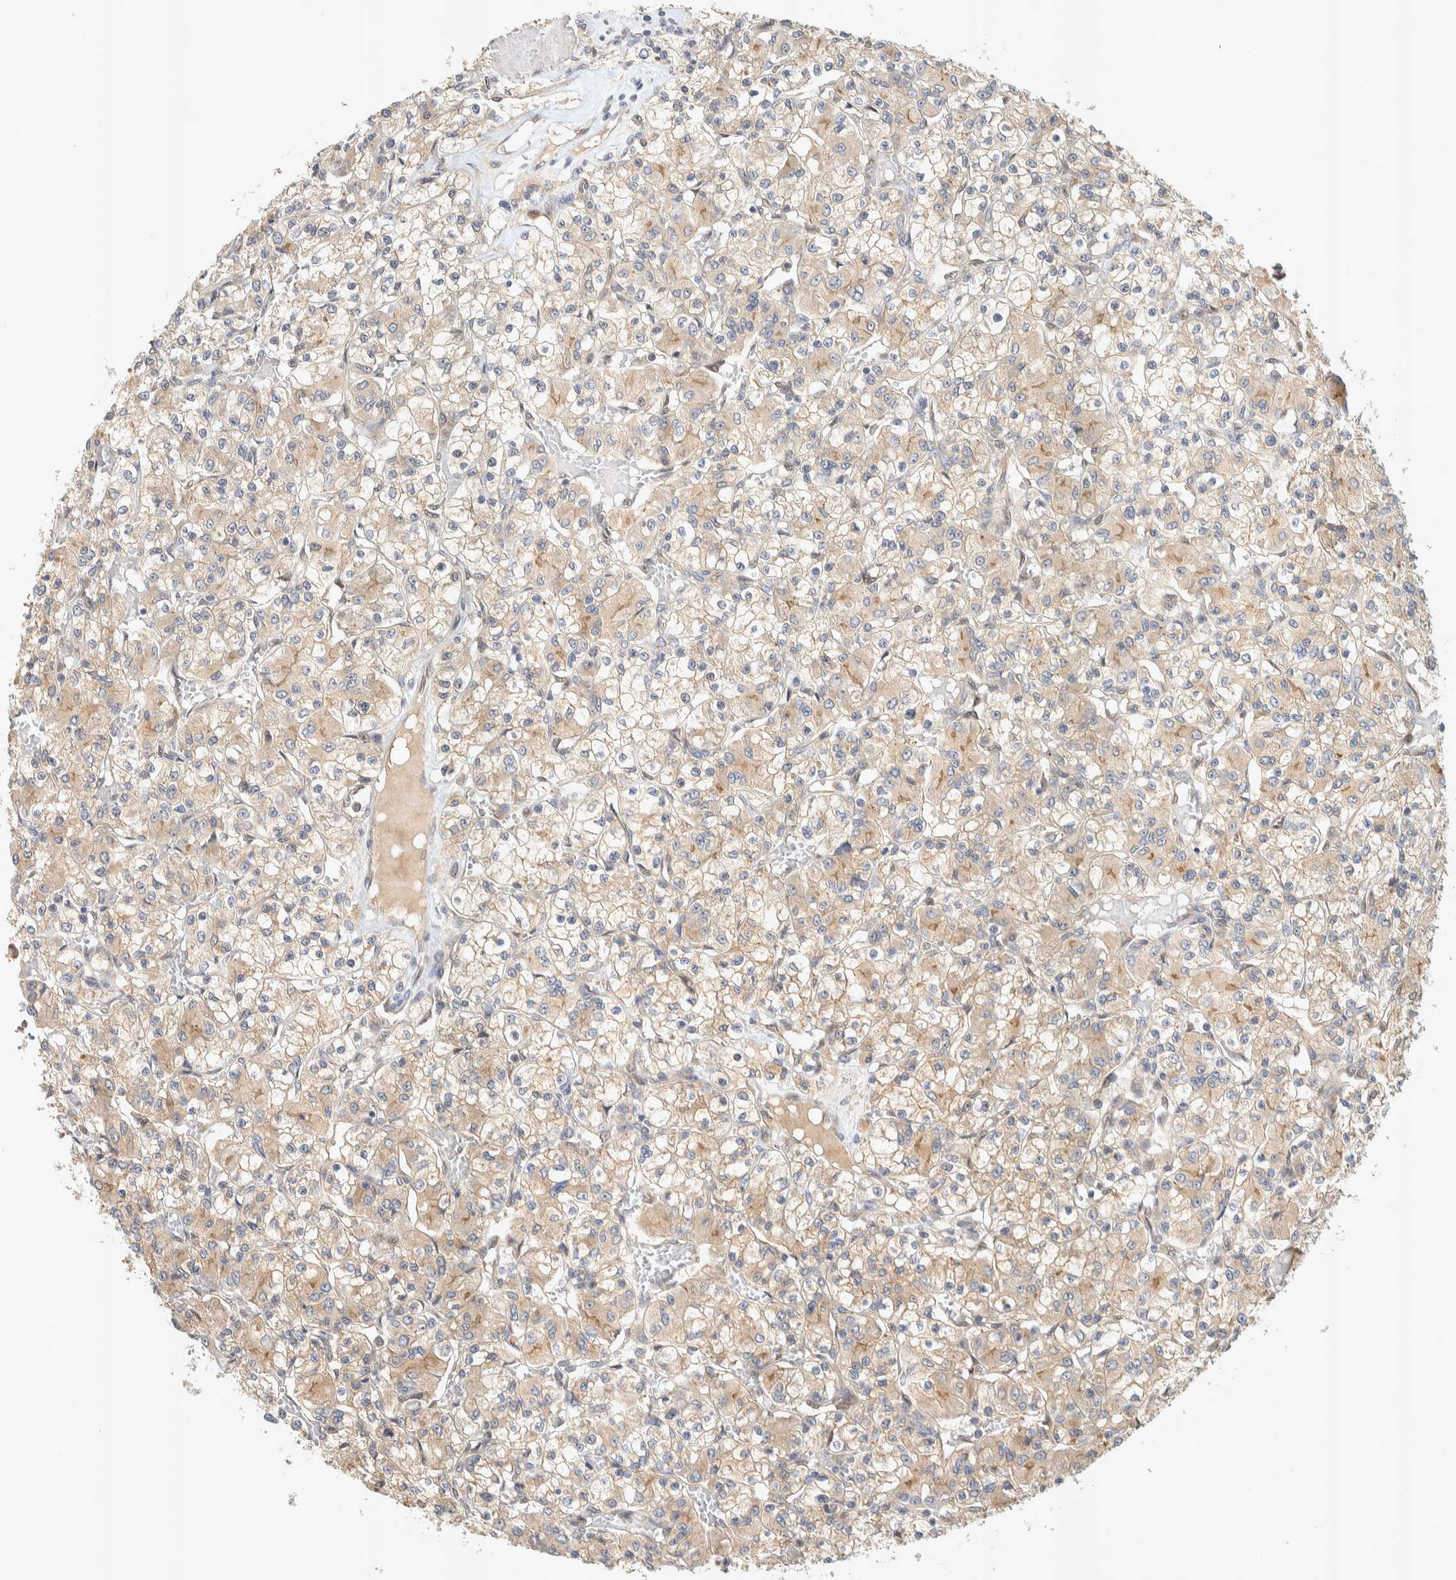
{"staining": {"intensity": "weak", "quantity": ">75%", "location": "cytoplasmic/membranous"}, "tissue": "renal cancer", "cell_type": "Tumor cells", "image_type": "cancer", "snomed": [{"axis": "morphology", "description": "Adenocarcinoma, NOS"}, {"axis": "topography", "description": "Kidney"}], "caption": "Human renal adenocarcinoma stained for a protein (brown) shows weak cytoplasmic/membranous positive positivity in approximately >75% of tumor cells.", "gene": "PXK", "patient": {"sex": "female", "age": 59}}